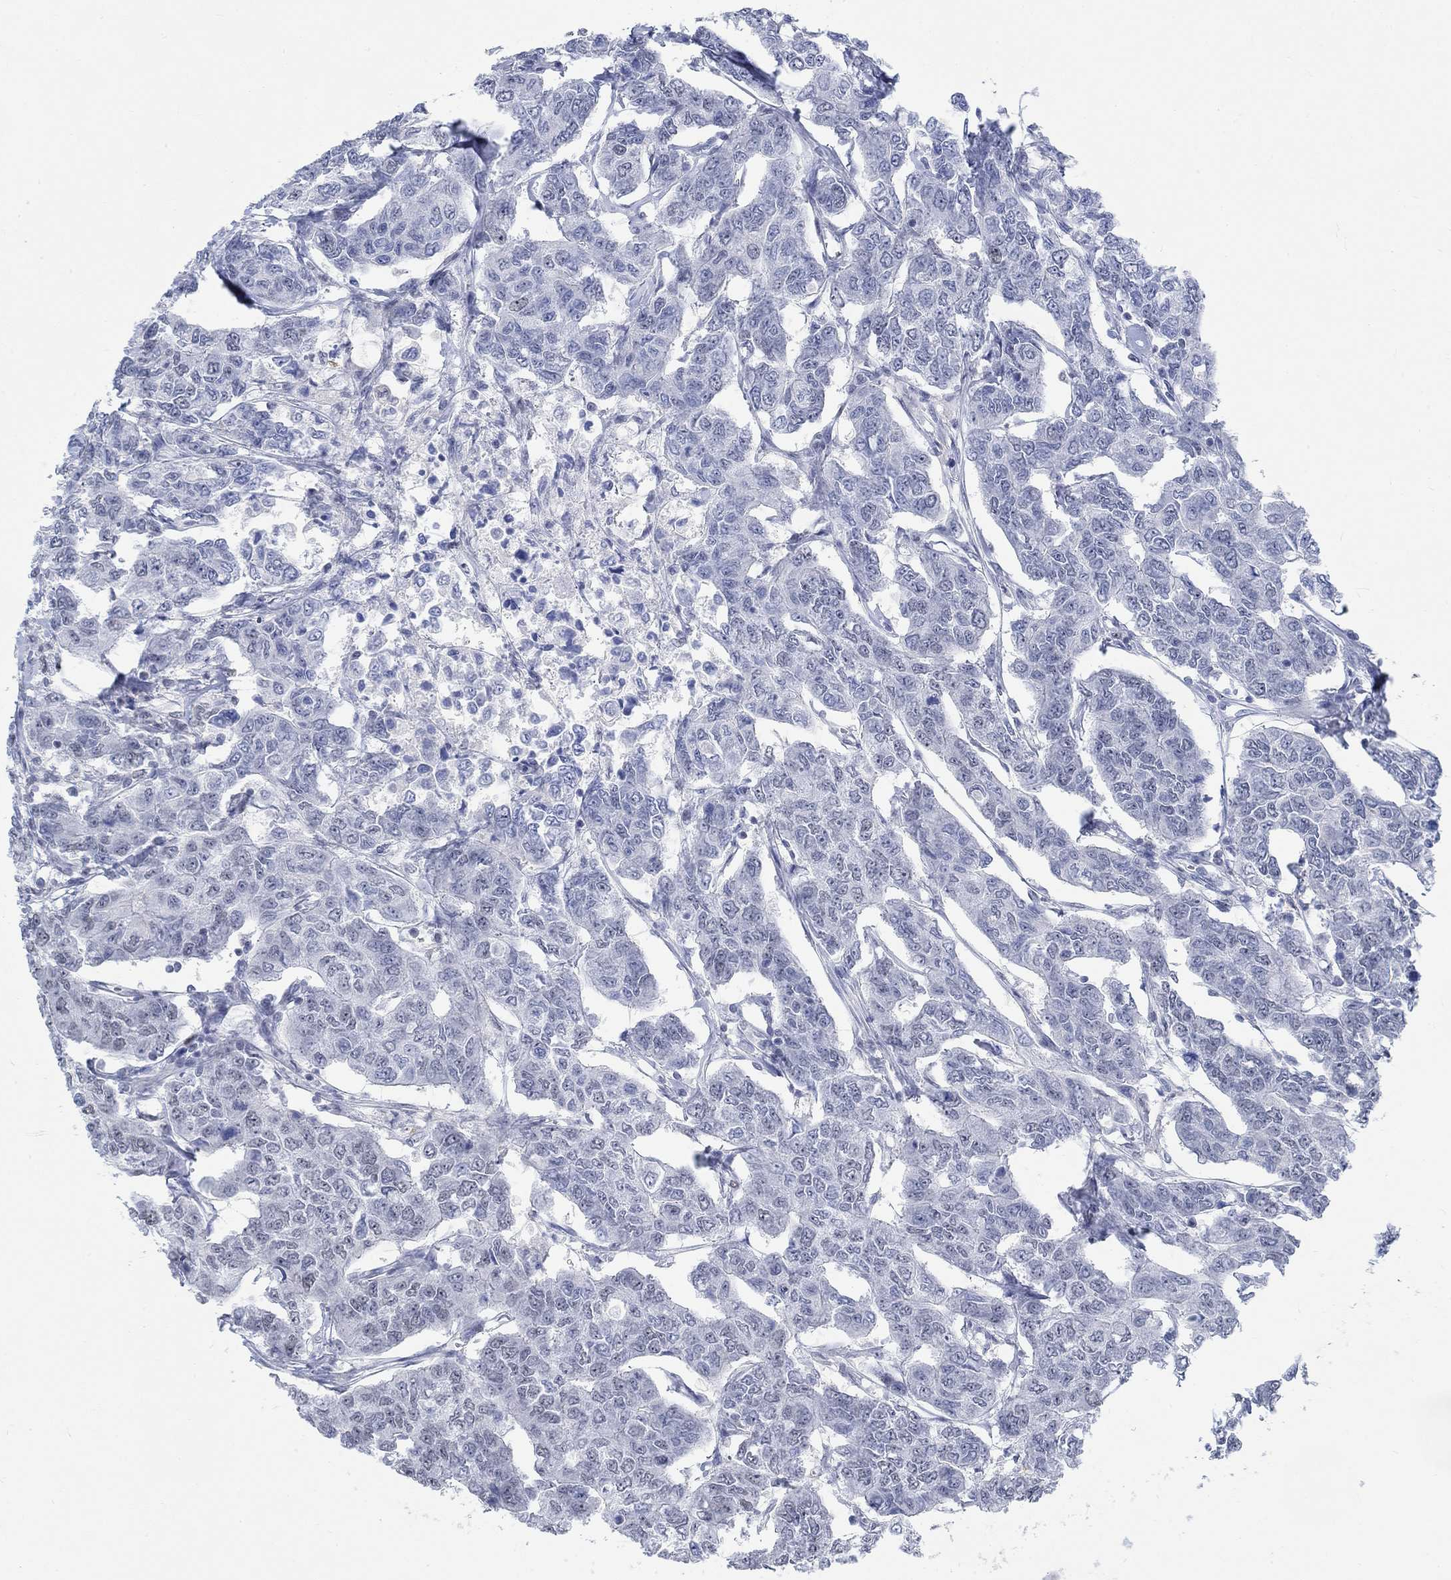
{"staining": {"intensity": "negative", "quantity": "none", "location": "none"}, "tissue": "breast cancer", "cell_type": "Tumor cells", "image_type": "cancer", "snomed": [{"axis": "morphology", "description": "Duct carcinoma"}, {"axis": "topography", "description": "Breast"}], "caption": "Tumor cells are negative for brown protein staining in breast intraductal carcinoma.", "gene": "KCNH8", "patient": {"sex": "female", "age": 88}}